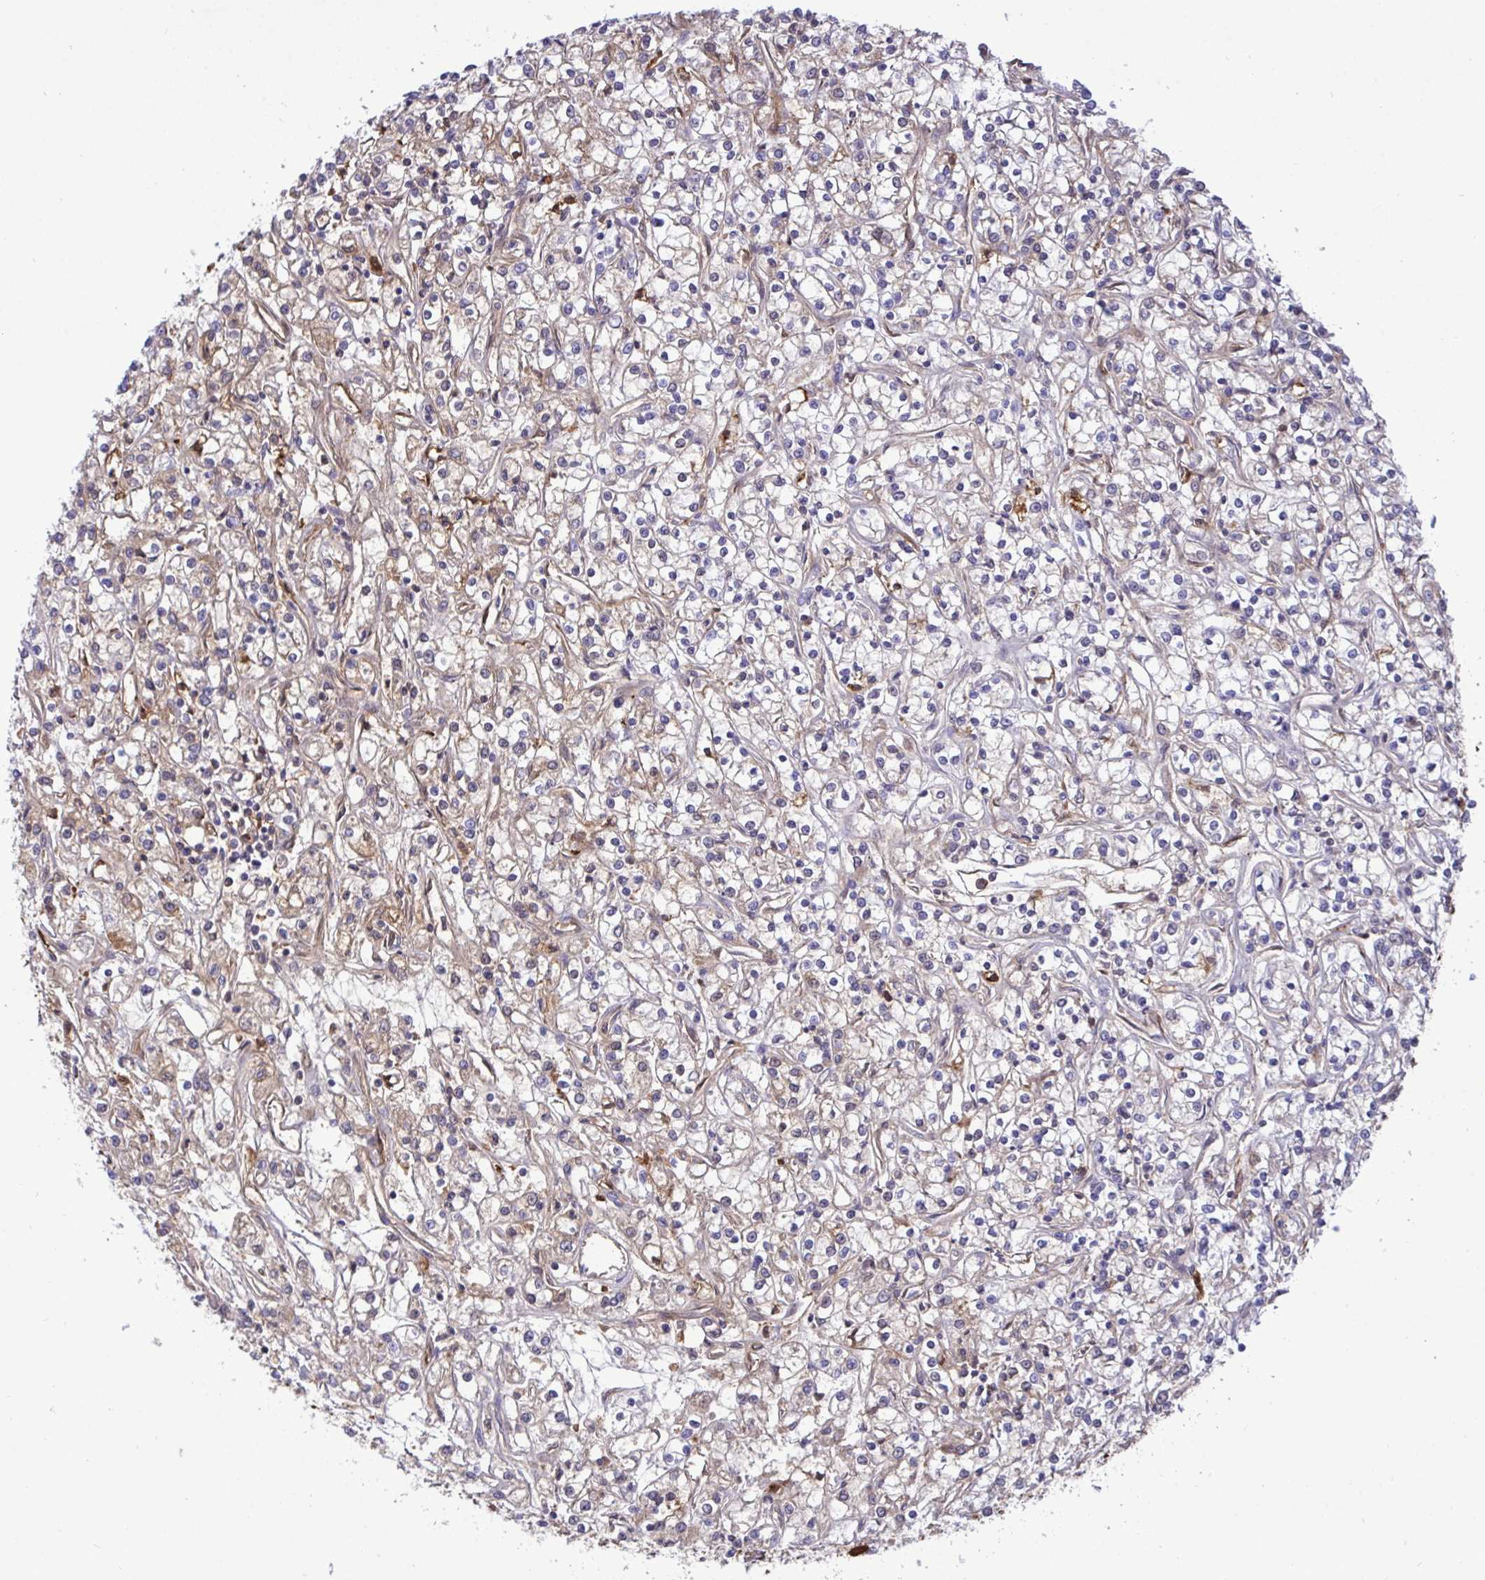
{"staining": {"intensity": "moderate", "quantity": "25%-75%", "location": "cytoplasmic/membranous"}, "tissue": "renal cancer", "cell_type": "Tumor cells", "image_type": "cancer", "snomed": [{"axis": "morphology", "description": "Adenocarcinoma, NOS"}, {"axis": "topography", "description": "Kidney"}], "caption": "Moderate cytoplasmic/membranous protein expression is appreciated in approximately 25%-75% of tumor cells in renal adenocarcinoma. (DAB IHC, brown staining for protein, blue staining for nuclei).", "gene": "F2", "patient": {"sex": "female", "age": 59}}